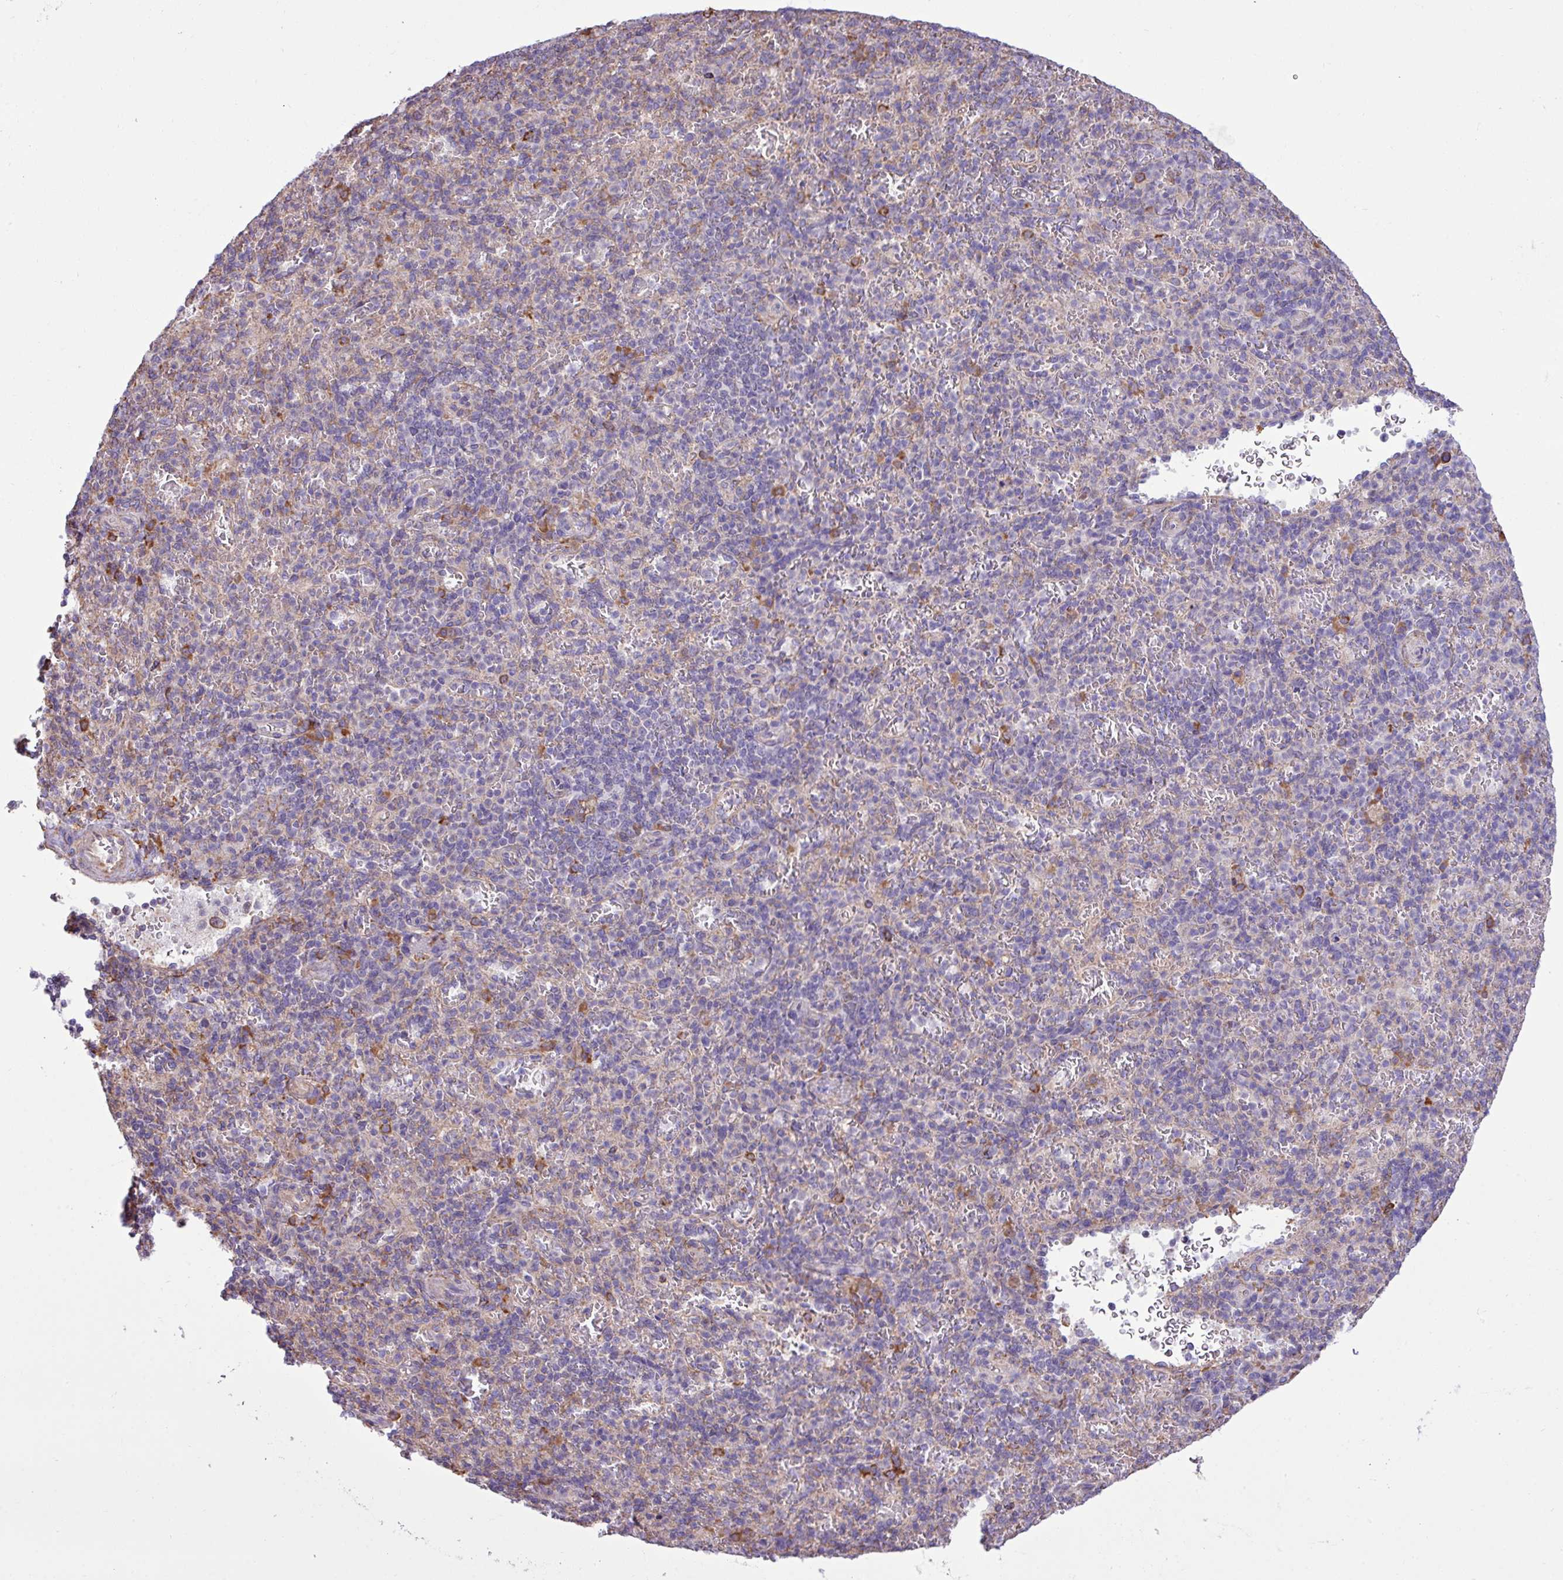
{"staining": {"intensity": "moderate", "quantity": "<25%", "location": "cytoplasmic/membranous"}, "tissue": "spleen", "cell_type": "Cells in red pulp", "image_type": "normal", "snomed": [{"axis": "morphology", "description": "Normal tissue, NOS"}, {"axis": "topography", "description": "Spleen"}], "caption": "Cells in red pulp exhibit low levels of moderate cytoplasmic/membranous positivity in about <25% of cells in benign spleen.", "gene": "ZSCAN5A", "patient": {"sex": "female", "age": 74}}